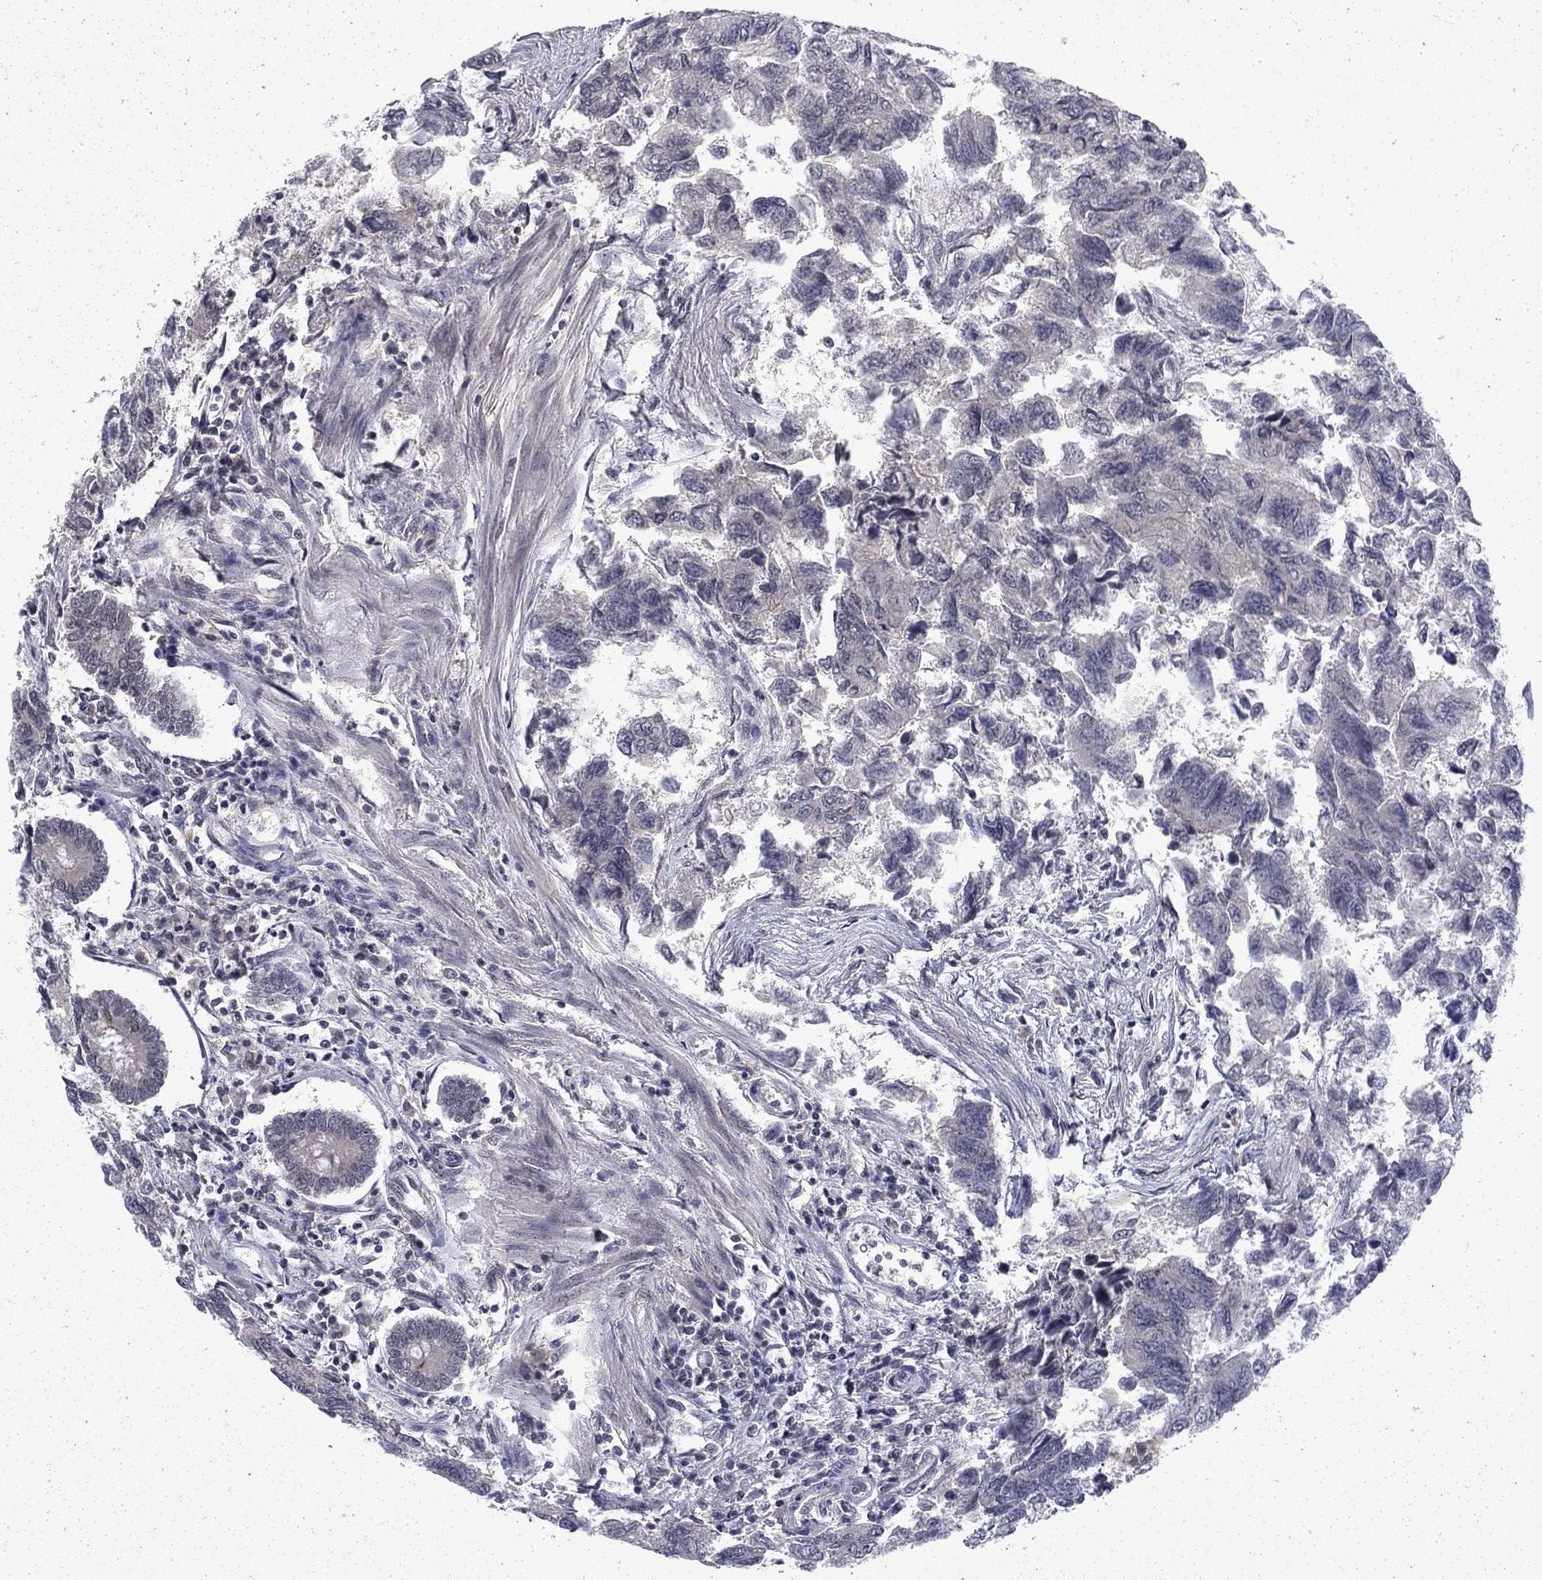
{"staining": {"intensity": "negative", "quantity": "none", "location": "none"}, "tissue": "colorectal cancer", "cell_type": "Tumor cells", "image_type": "cancer", "snomed": [{"axis": "morphology", "description": "Adenocarcinoma, NOS"}, {"axis": "topography", "description": "Colon"}], "caption": "This photomicrograph is of adenocarcinoma (colorectal) stained with immunohistochemistry to label a protein in brown with the nuclei are counter-stained blue. There is no positivity in tumor cells. Brightfield microscopy of immunohistochemistry (IHC) stained with DAB (brown) and hematoxylin (blue), captured at high magnification.", "gene": "CHAT", "patient": {"sex": "female", "age": 65}}